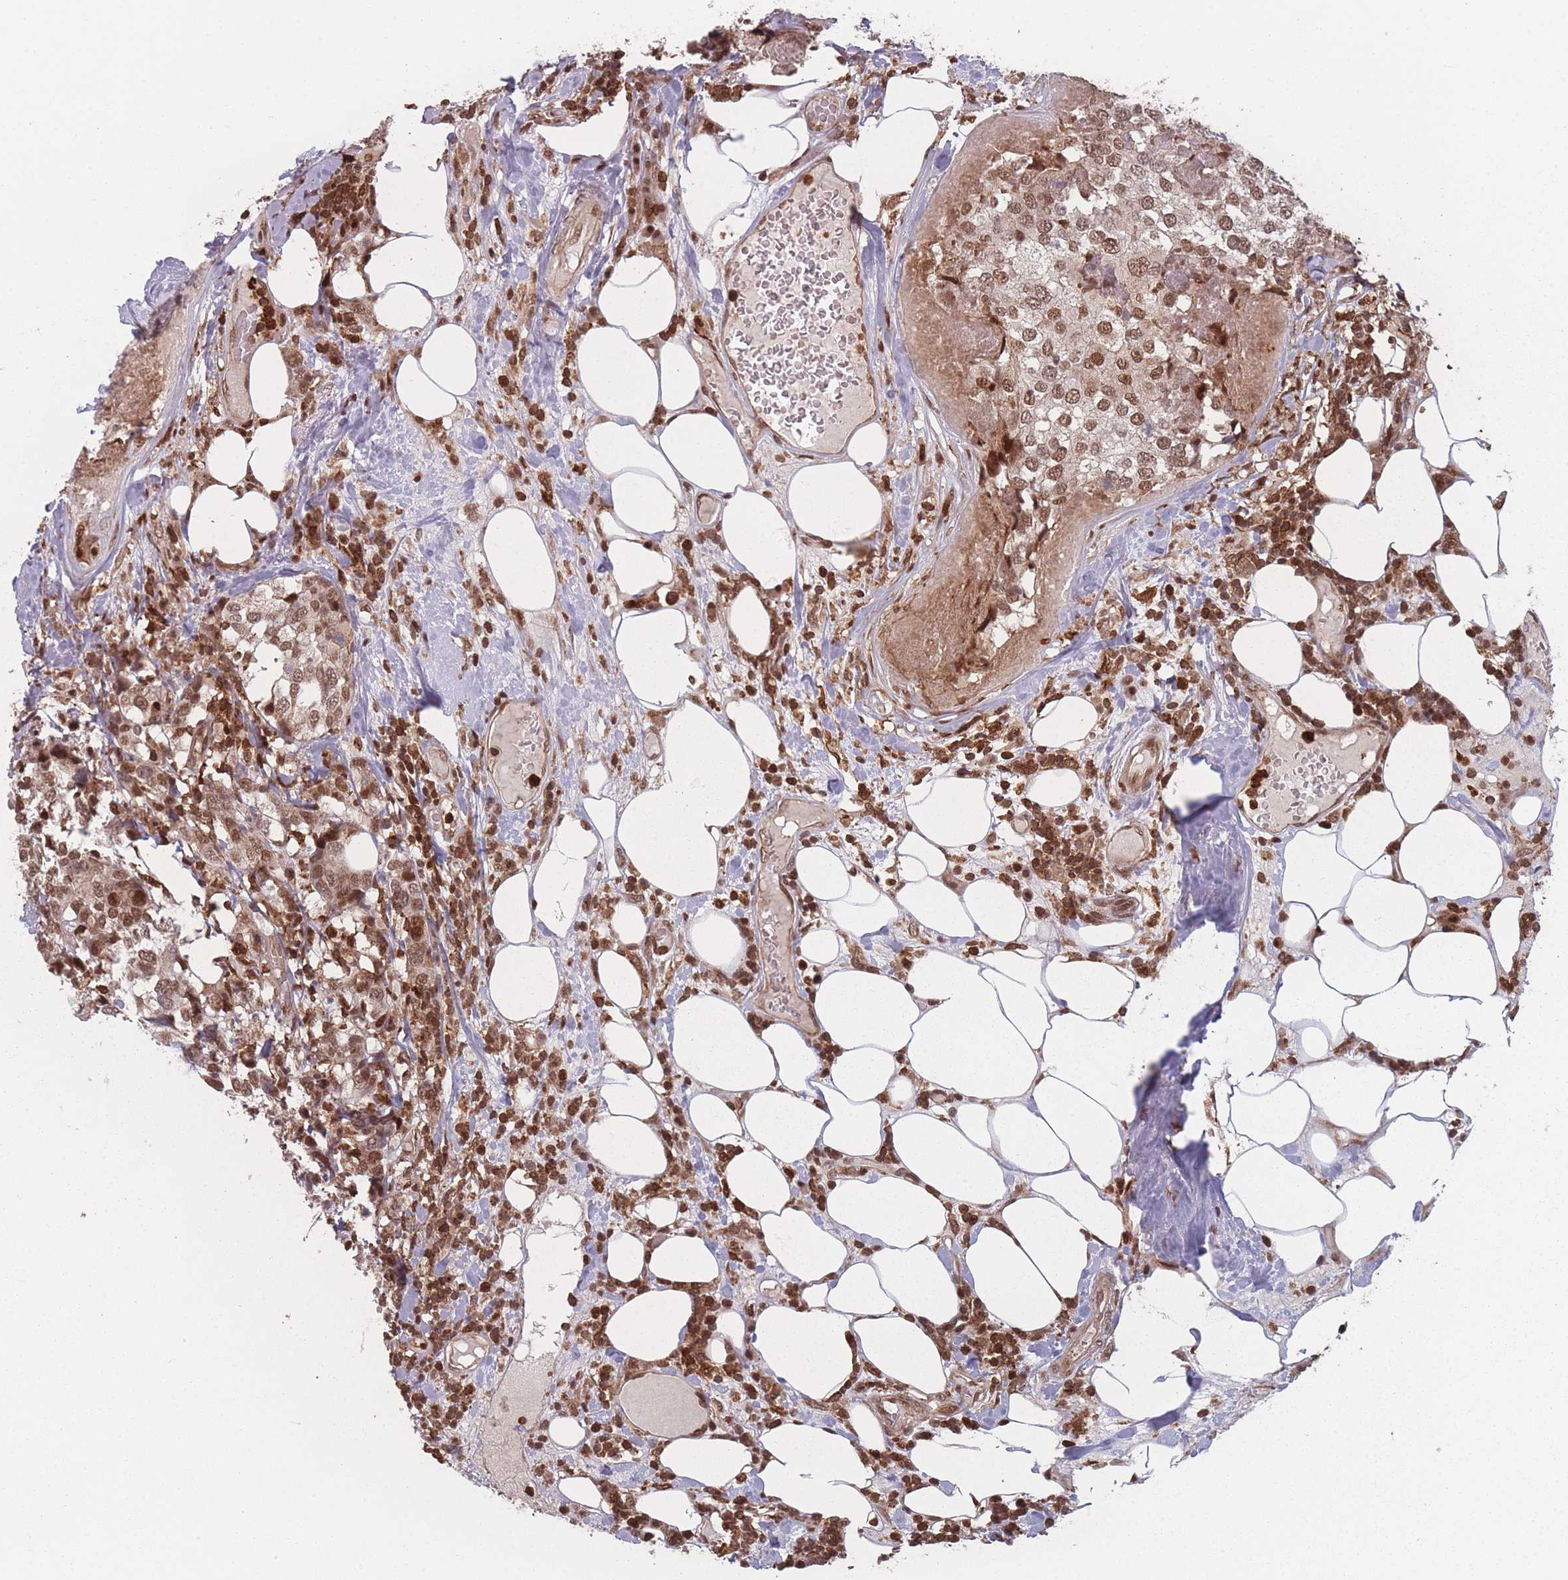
{"staining": {"intensity": "moderate", "quantity": ">75%", "location": "nuclear"}, "tissue": "breast cancer", "cell_type": "Tumor cells", "image_type": "cancer", "snomed": [{"axis": "morphology", "description": "Lobular carcinoma"}, {"axis": "topography", "description": "Breast"}], "caption": "Immunohistochemistry (DAB (3,3'-diaminobenzidine)) staining of human lobular carcinoma (breast) displays moderate nuclear protein staining in about >75% of tumor cells.", "gene": "WDR55", "patient": {"sex": "female", "age": 59}}